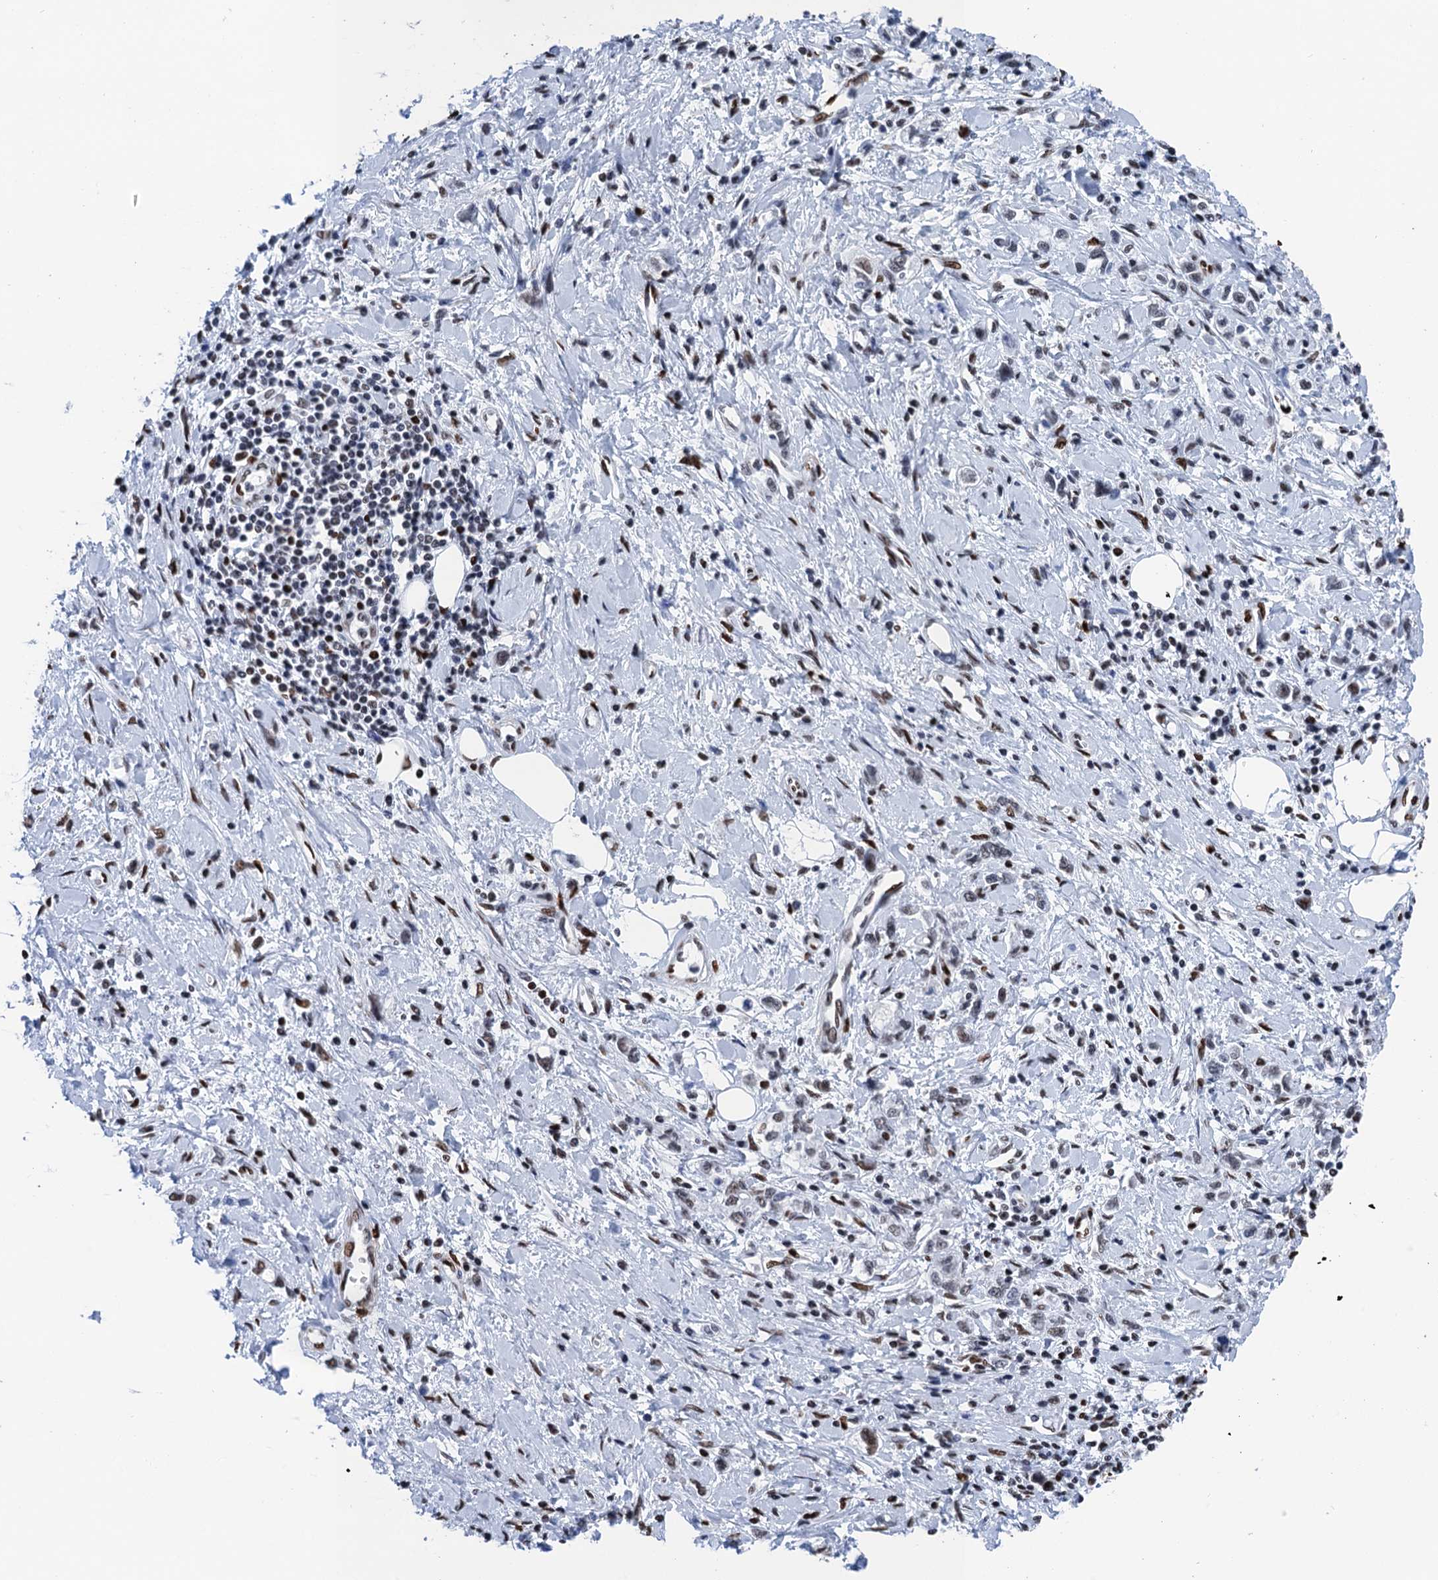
{"staining": {"intensity": "moderate", "quantity": "<25%", "location": "nuclear"}, "tissue": "stomach cancer", "cell_type": "Tumor cells", "image_type": "cancer", "snomed": [{"axis": "morphology", "description": "Adenocarcinoma, NOS"}, {"axis": "topography", "description": "Stomach"}], "caption": "This photomicrograph shows stomach cancer (adenocarcinoma) stained with immunohistochemistry (IHC) to label a protein in brown. The nuclear of tumor cells show moderate positivity for the protein. Nuclei are counter-stained blue.", "gene": "UBA2", "patient": {"sex": "female", "age": 76}}